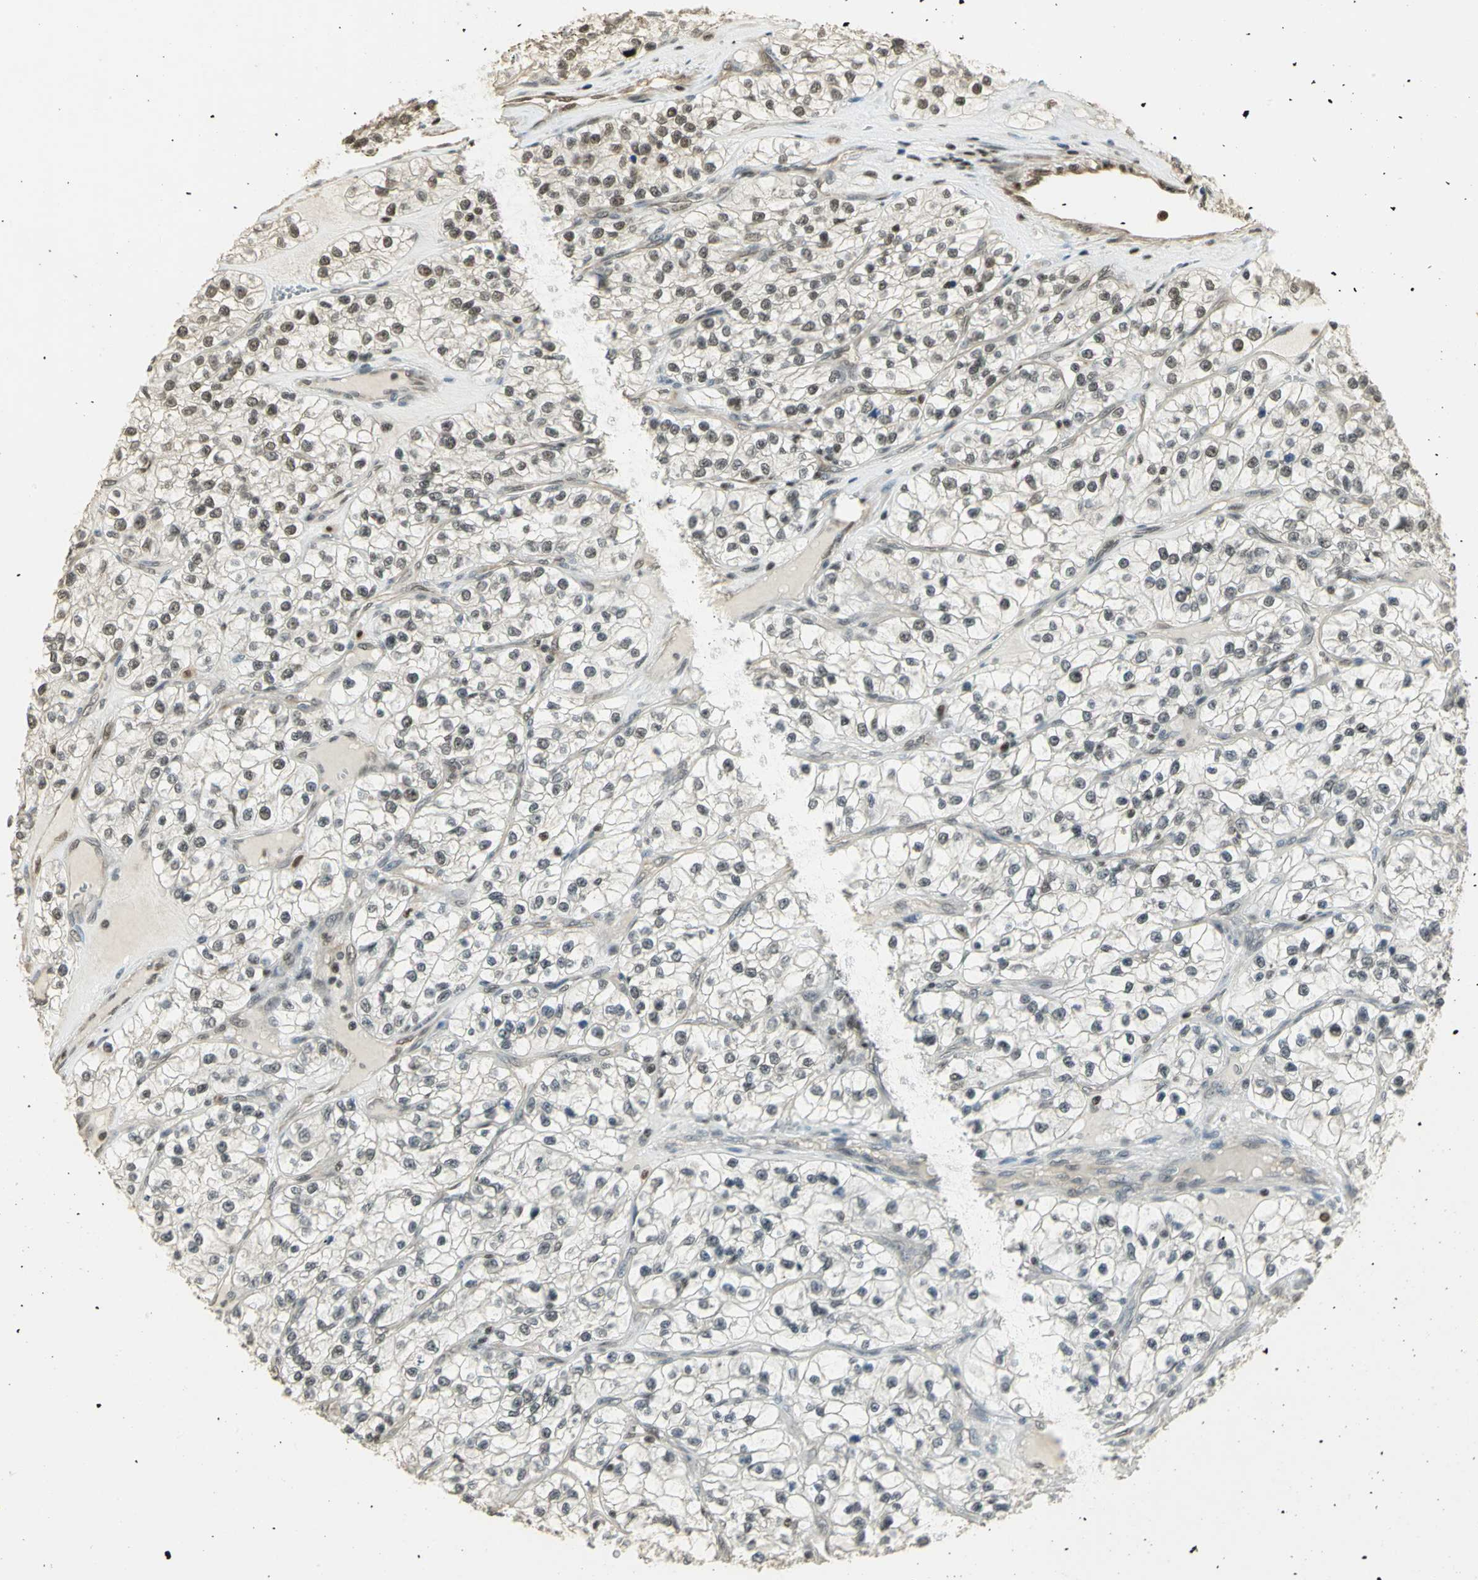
{"staining": {"intensity": "moderate", "quantity": ">75%", "location": "nuclear"}, "tissue": "renal cancer", "cell_type": "Tumor cells", "image_type": "cancer", "snomed": [{"axis": "morphology", "description": "Adenocarcinoma, NOS"}, {"axis": "topography", "description": "Kidney"}], "caption": "This image demonstrates renal cancer (adenocarcinoma) stained with immunohistochemistry (IHC) to label a protein in brown. The nuclear of tumor cells show moderate positivity for the protein. Nuclei are counter-stained blue.", "gene": "ELF1", "patient": {"sex": "female", "age": 57}}